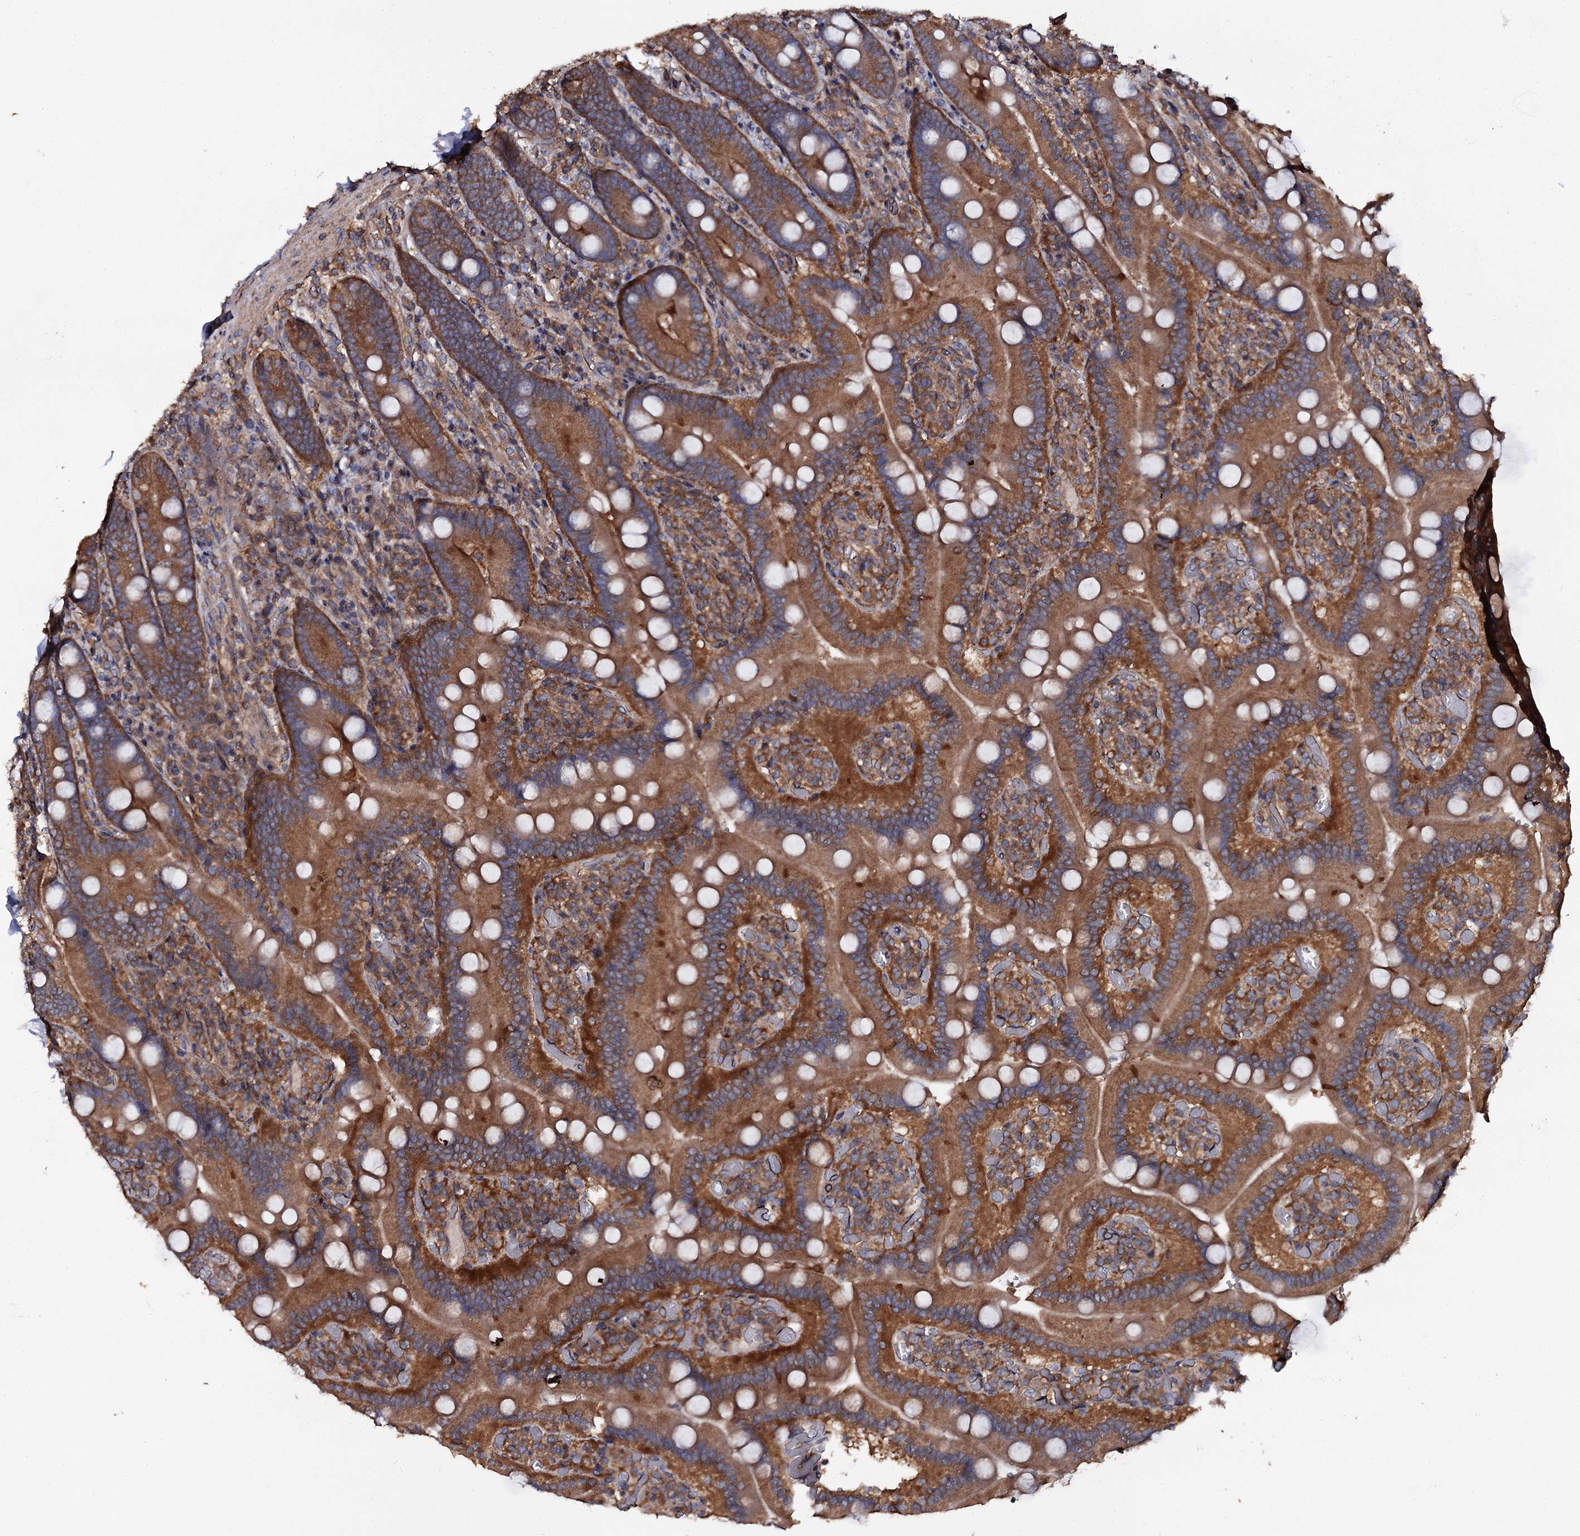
{"staining": {"intensity": "strong", "quantity": ">75%", "location": "cytoplasmic/membranous"}, "tissue": "duodenum", "cell_type": "Glandular cells", "image_type": "normal", "snomed": [{"axis": "morphology", "description": "Normal tissue, NOS"}, {"axis": "topography", "description": "Duodenum"}], "caption": "Protein expression analysis of normal duodenum reveals strong cytoplasmic/membranous staining in about >75% of glandular cells. Using DAB (3,3'-diaminobenzidine) (brown) and hematoxylin (blue) stains, captured at high magnification using brightfield microscopy.", "gene": "TTC23", "patient": {"sex": "female", "age": 62}}